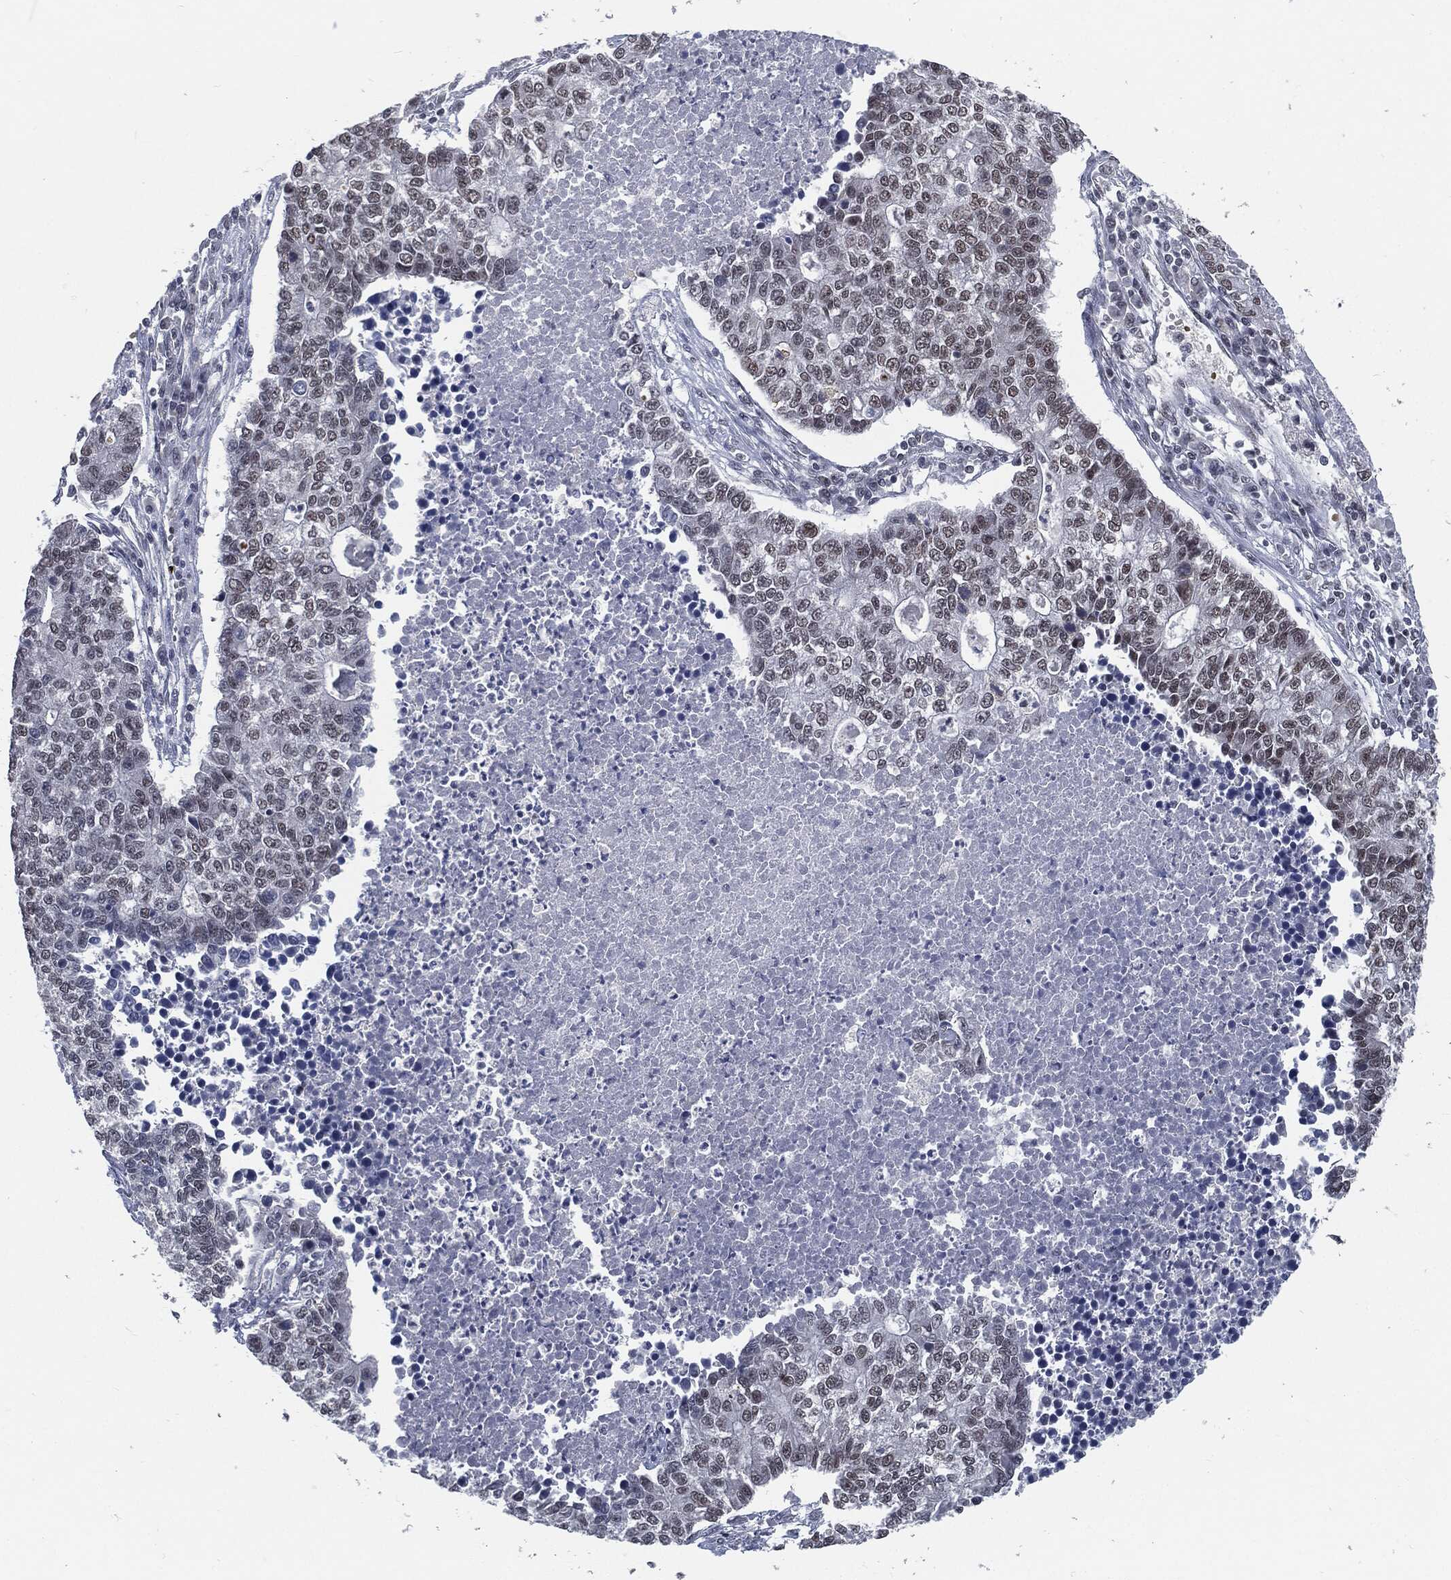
{"staining": {"intensity": "weak", "quantity": "25%-75%", "location": "nuclear"}, "tissue": "lung cancer", "cell_type": "Tumor cells", "image_type": "cancer", "snomed": [{"axis": "morphology", "description": "Adenocarcinoma, NOS"}, {"axis": "topography", "description": "Lung"}], "caption": "Lung cancer (adenocarcinoma) stained with immunohistochemistry (IHC) shows weak nuclear positivity in about 25%-75% of tumor cells.", "gene": "ANXA1", "patient": {"sex": "male", "age": 57}}